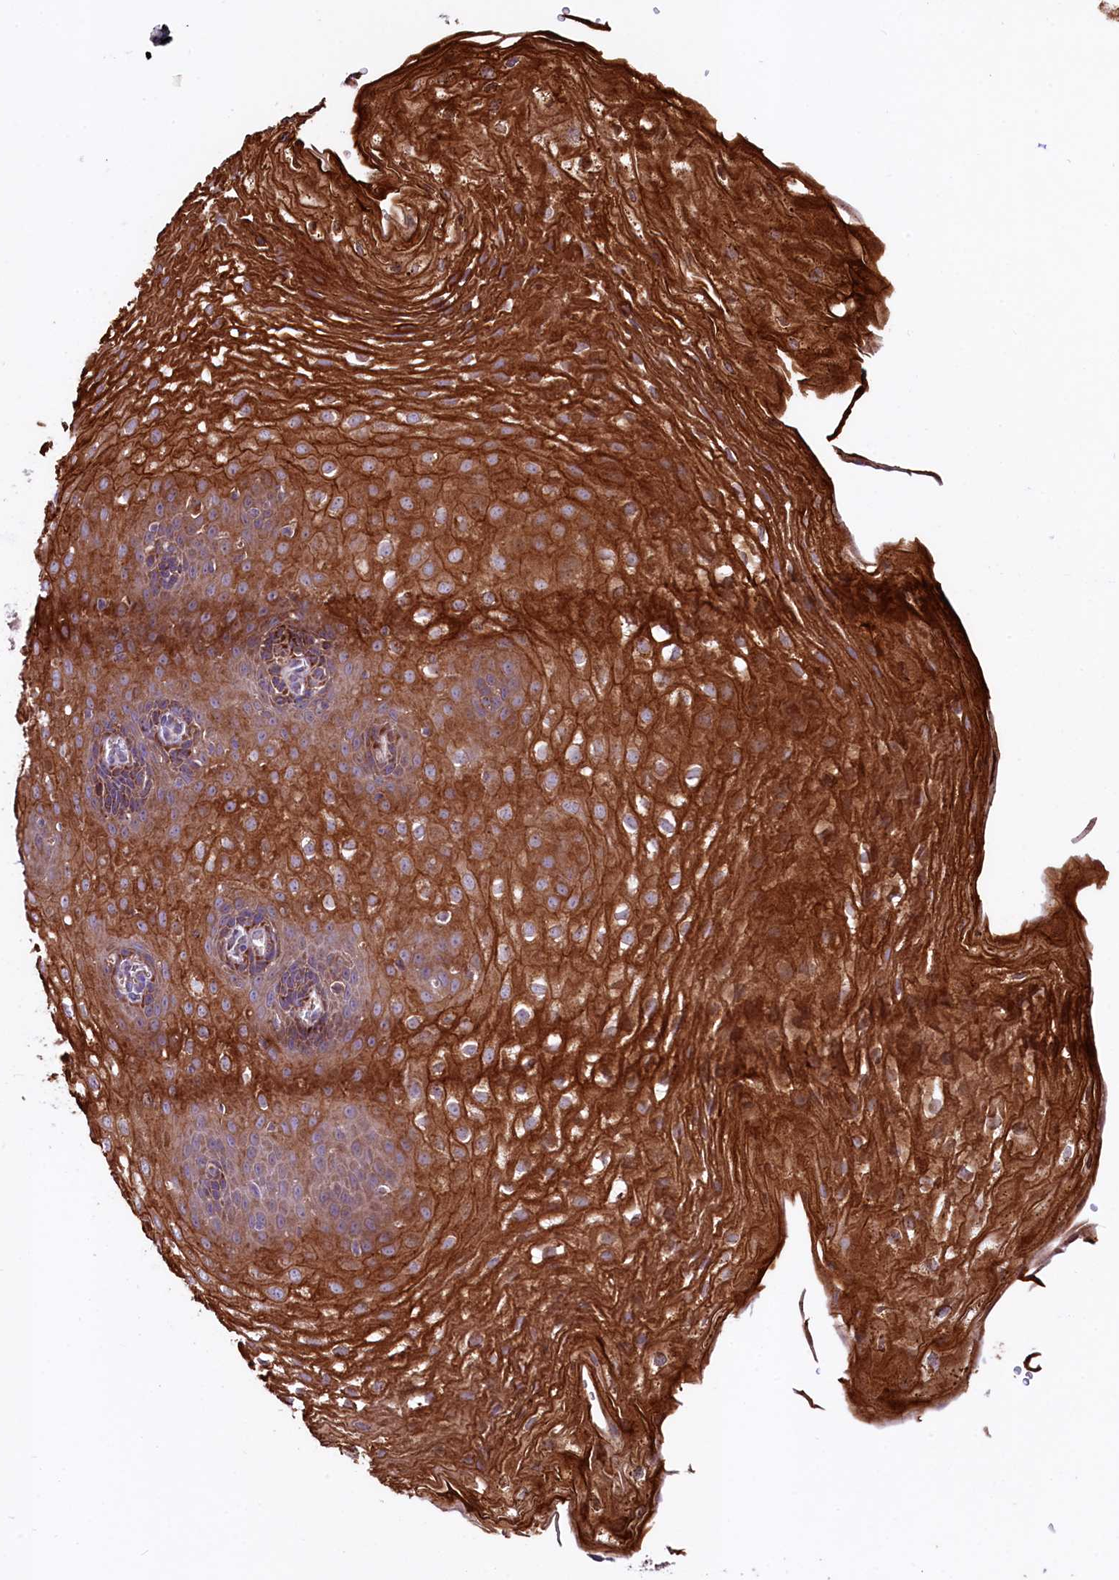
{"staining": {"intensity": "strong", "quantity": ">75%", "location": "cytoplasmic/membranous"}, "tissue": "esophagus", "cell_type": "Squamous epithelial cells", "image_type": "normal", "snomed": [{"axis": "morphology", "description": "Normal tissue, NOS"}, {"axis": "topography", "description": "Esophagus"}], "caption": "Immunohistochemistry (DAB) staining of benign esophagus demonstrates strong cytoplasmic/membranous protein positivity in approximately >75% of squamous epithelial cells. (Stains: DAB in brown, nuclei in blue, Microscopy: brightfield microscopy at high magnification).", "gene": "CIAO3", "patient": {"sex": "female", "age": 66}}